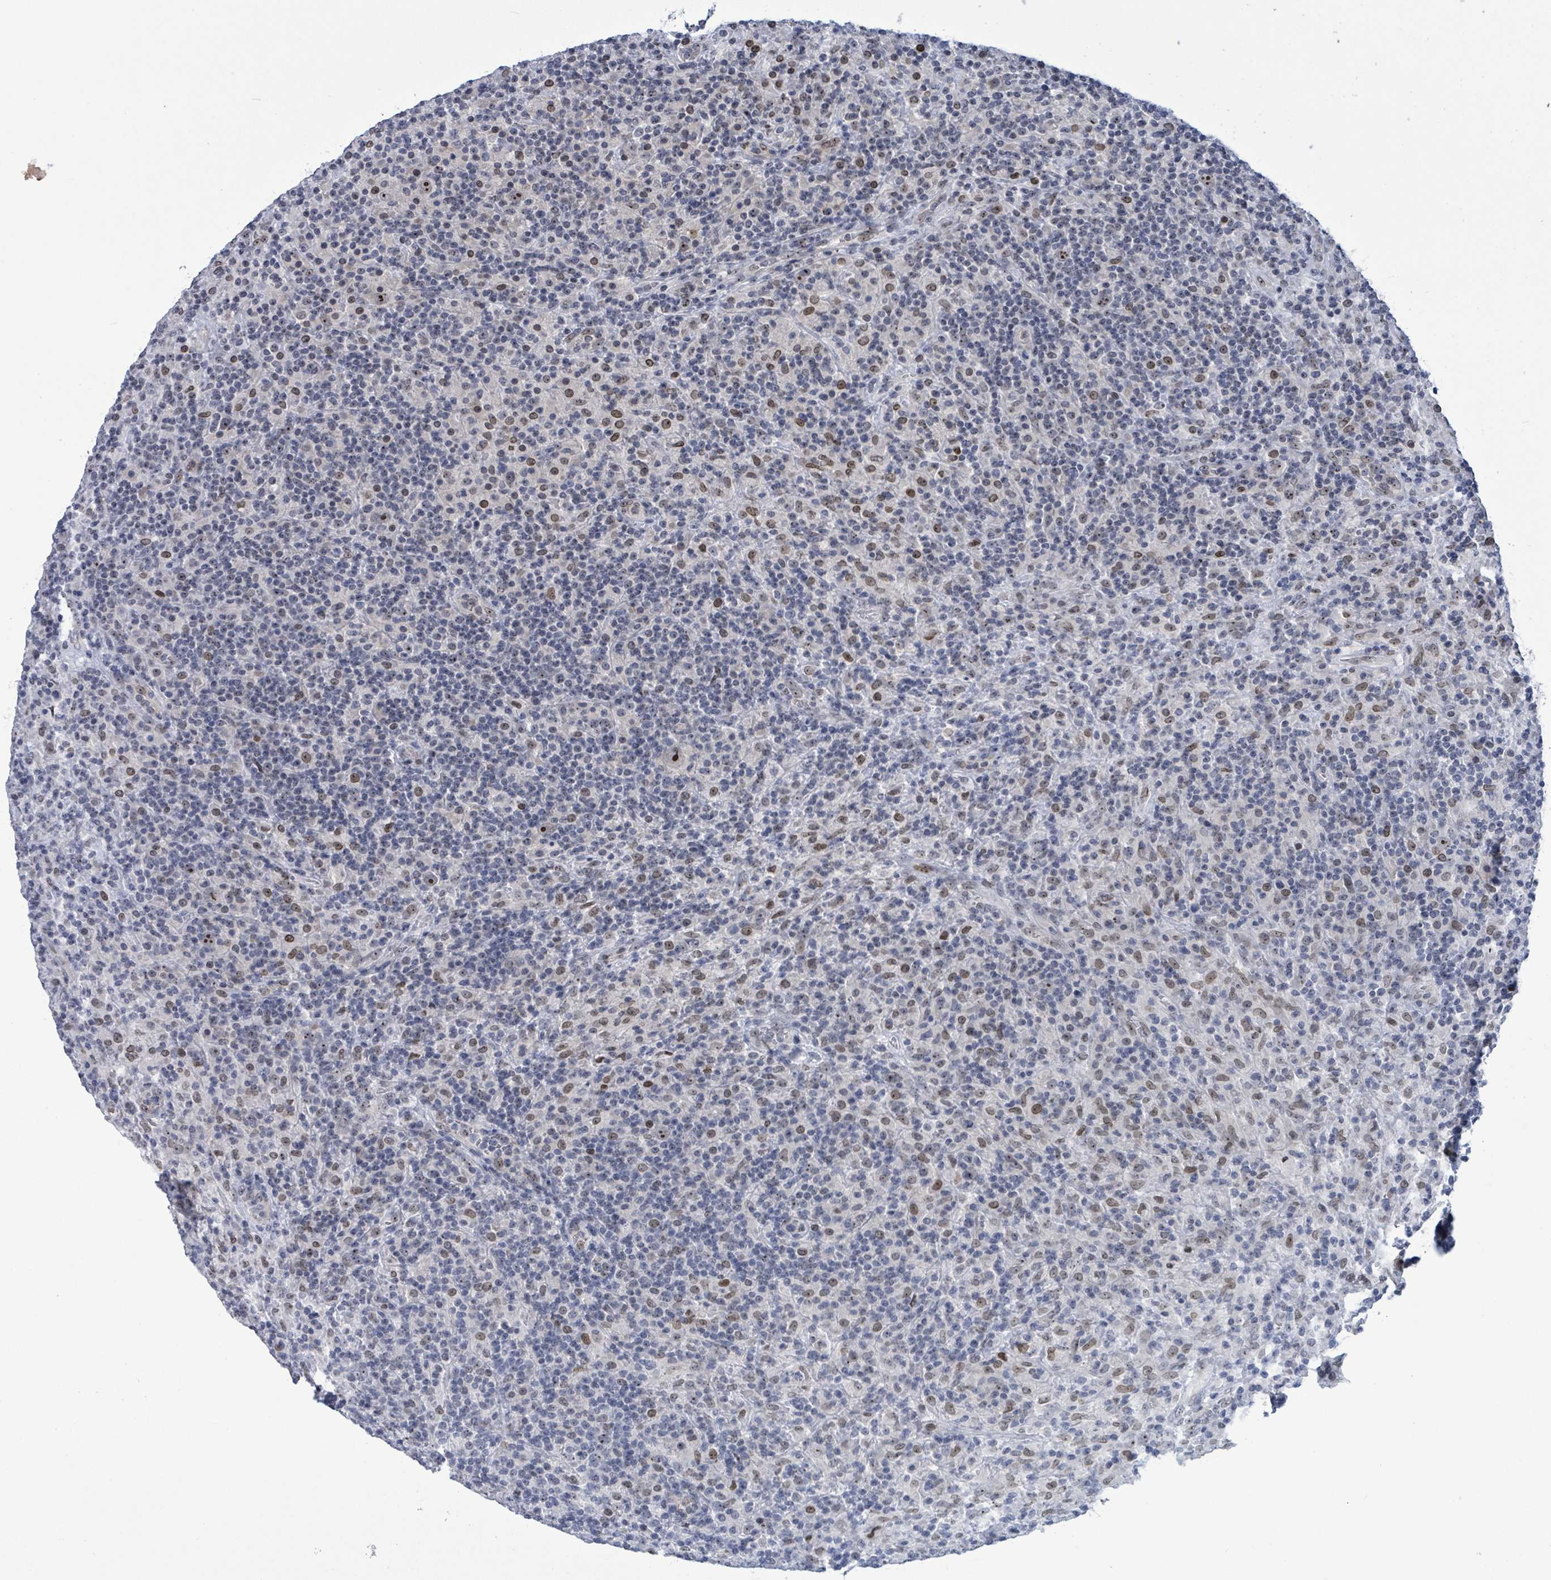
{"staining": {"intensity": "moderate", "quantity": ">75%", "location": "nuclear"}, "tissue": "lymphoma", "cell_type": "Tumor cells", "image_type": "cancer", "snomed": [{"axis": "morphology", "description": "Hodgkin's disease, NOS"}, {"axis": "topography", "description": "Lymph node"}], "caption": "IHC image of neoplastic tissue: Hodgkin's disease stained using immunohistochemistry (IHC) displays medium levels of moderate protein expression localized specifically in the nuclear of tumor cells, appearing as a nuclear brown color.", "gene": "RRN3", "patient": {"sex": "male", "age": 70}}